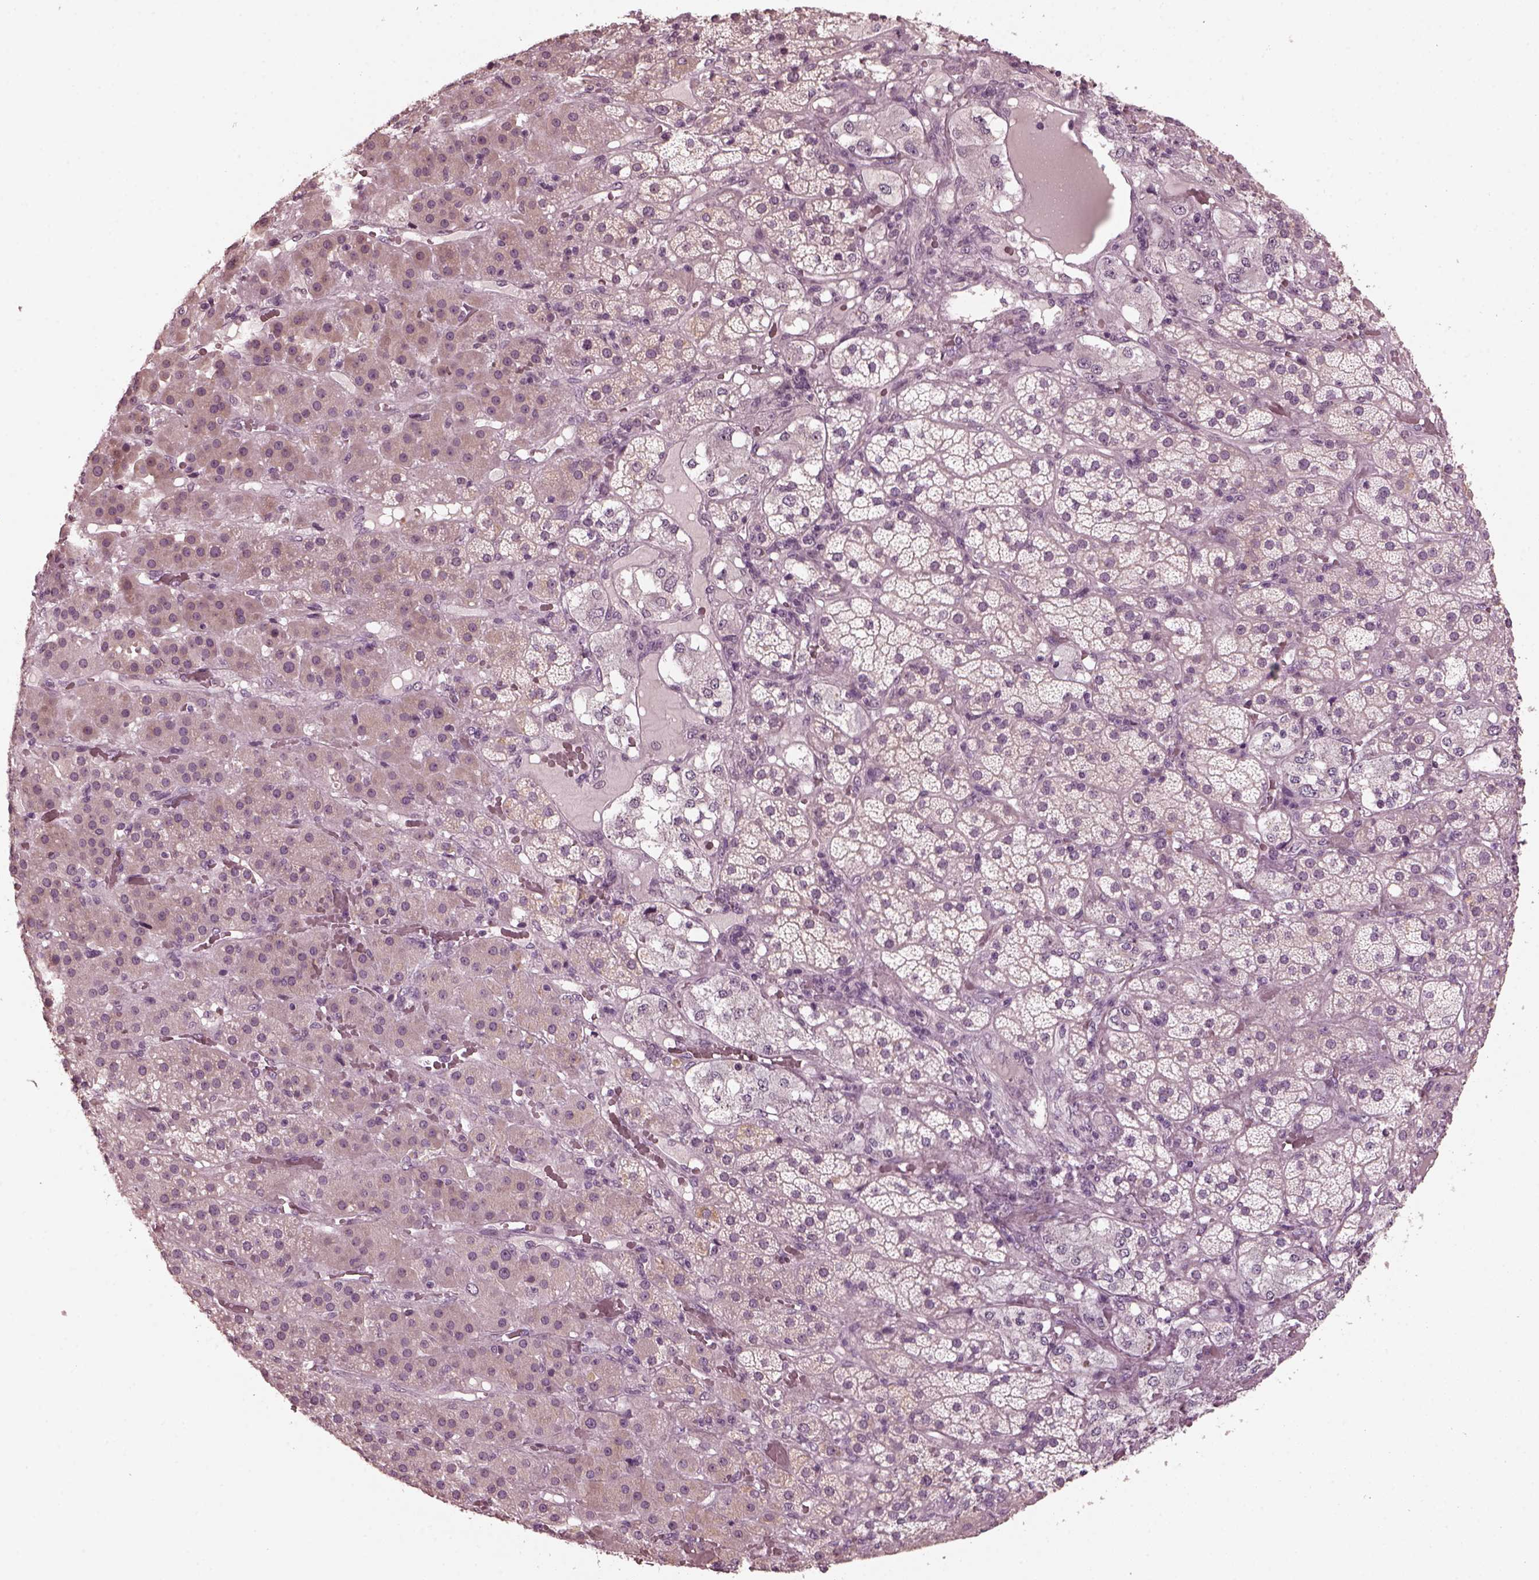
{"staining": {"intensity": "weak", "quantity": "<25%", "location": "cytoplasmic/membranous"}, "tissue": "adrenal gland", "cell_type": "Glandular cells", "image_type": "normal", "snomed": [{"axis": "morphology", "description": "Normal tissue, NOS"}, {"axis": "topography", "description": "Adrenal gland"}], "caption": "This is a micrograph of immunohistochemistry staining of unremarkable adrenal gland, which shows no expression in glandular cells. (IHC, brightfield microscopy, high magnification).", "gene": "RCVRN", "patient": {"sex": "male", "age": 57}}